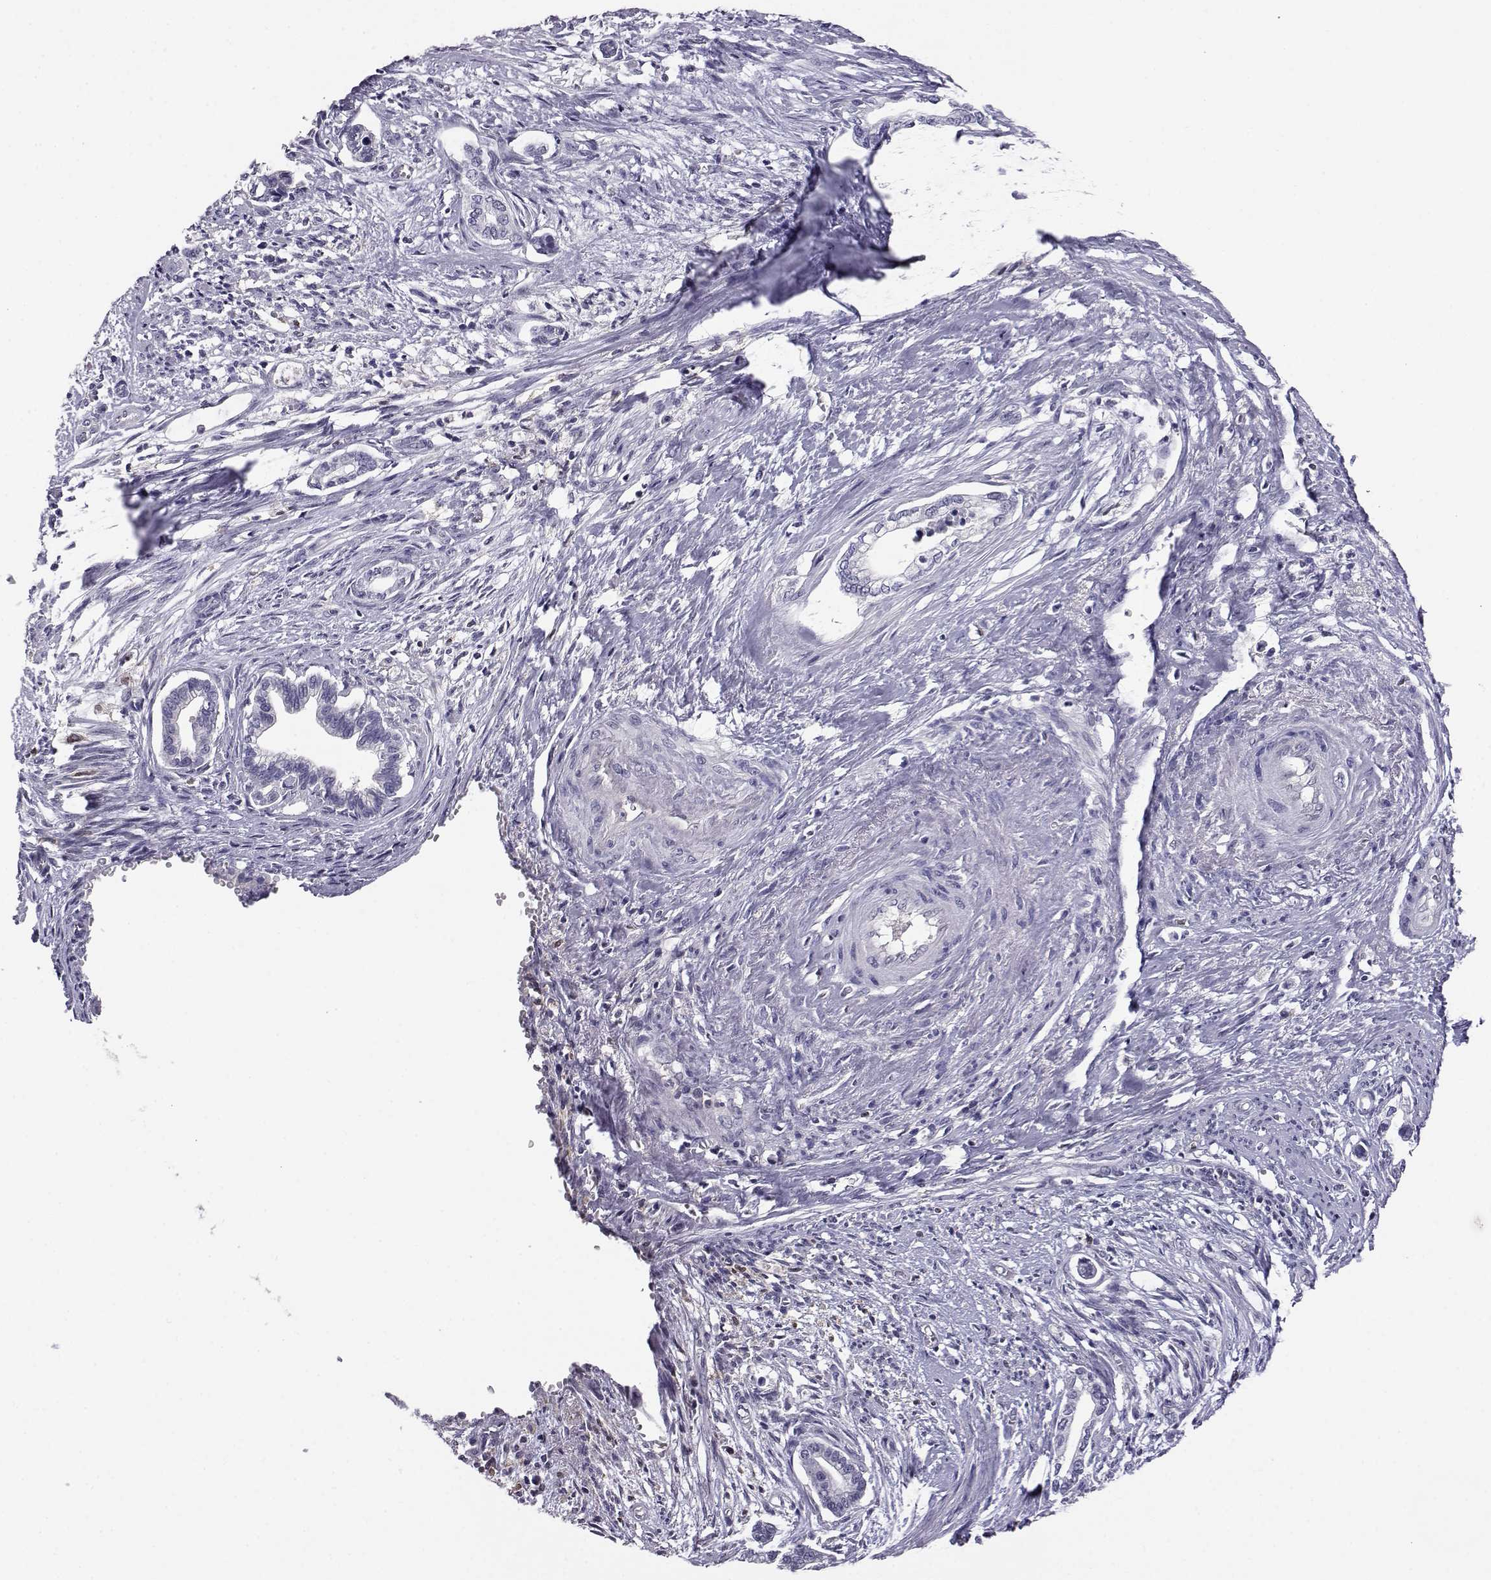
{"staining": {"intensity": "negative", "quantity": "none", "location": "none"}, "tissue": "cervical cancer", "cell_type": "Tumor cells", "image_type": "cancer", "snomed": [{"axis": "morphology", "description": "Adenocarcinoma, NOS"}, {"axis": "topography", "description": "Cervix"}], "caption": "Cervical cancer (adenocarcinoma) stained for a protein using IHC displays no positivity tumor cells.", "gene": "AKR1B1", "patient": {"sex": "female", "age": 62}}